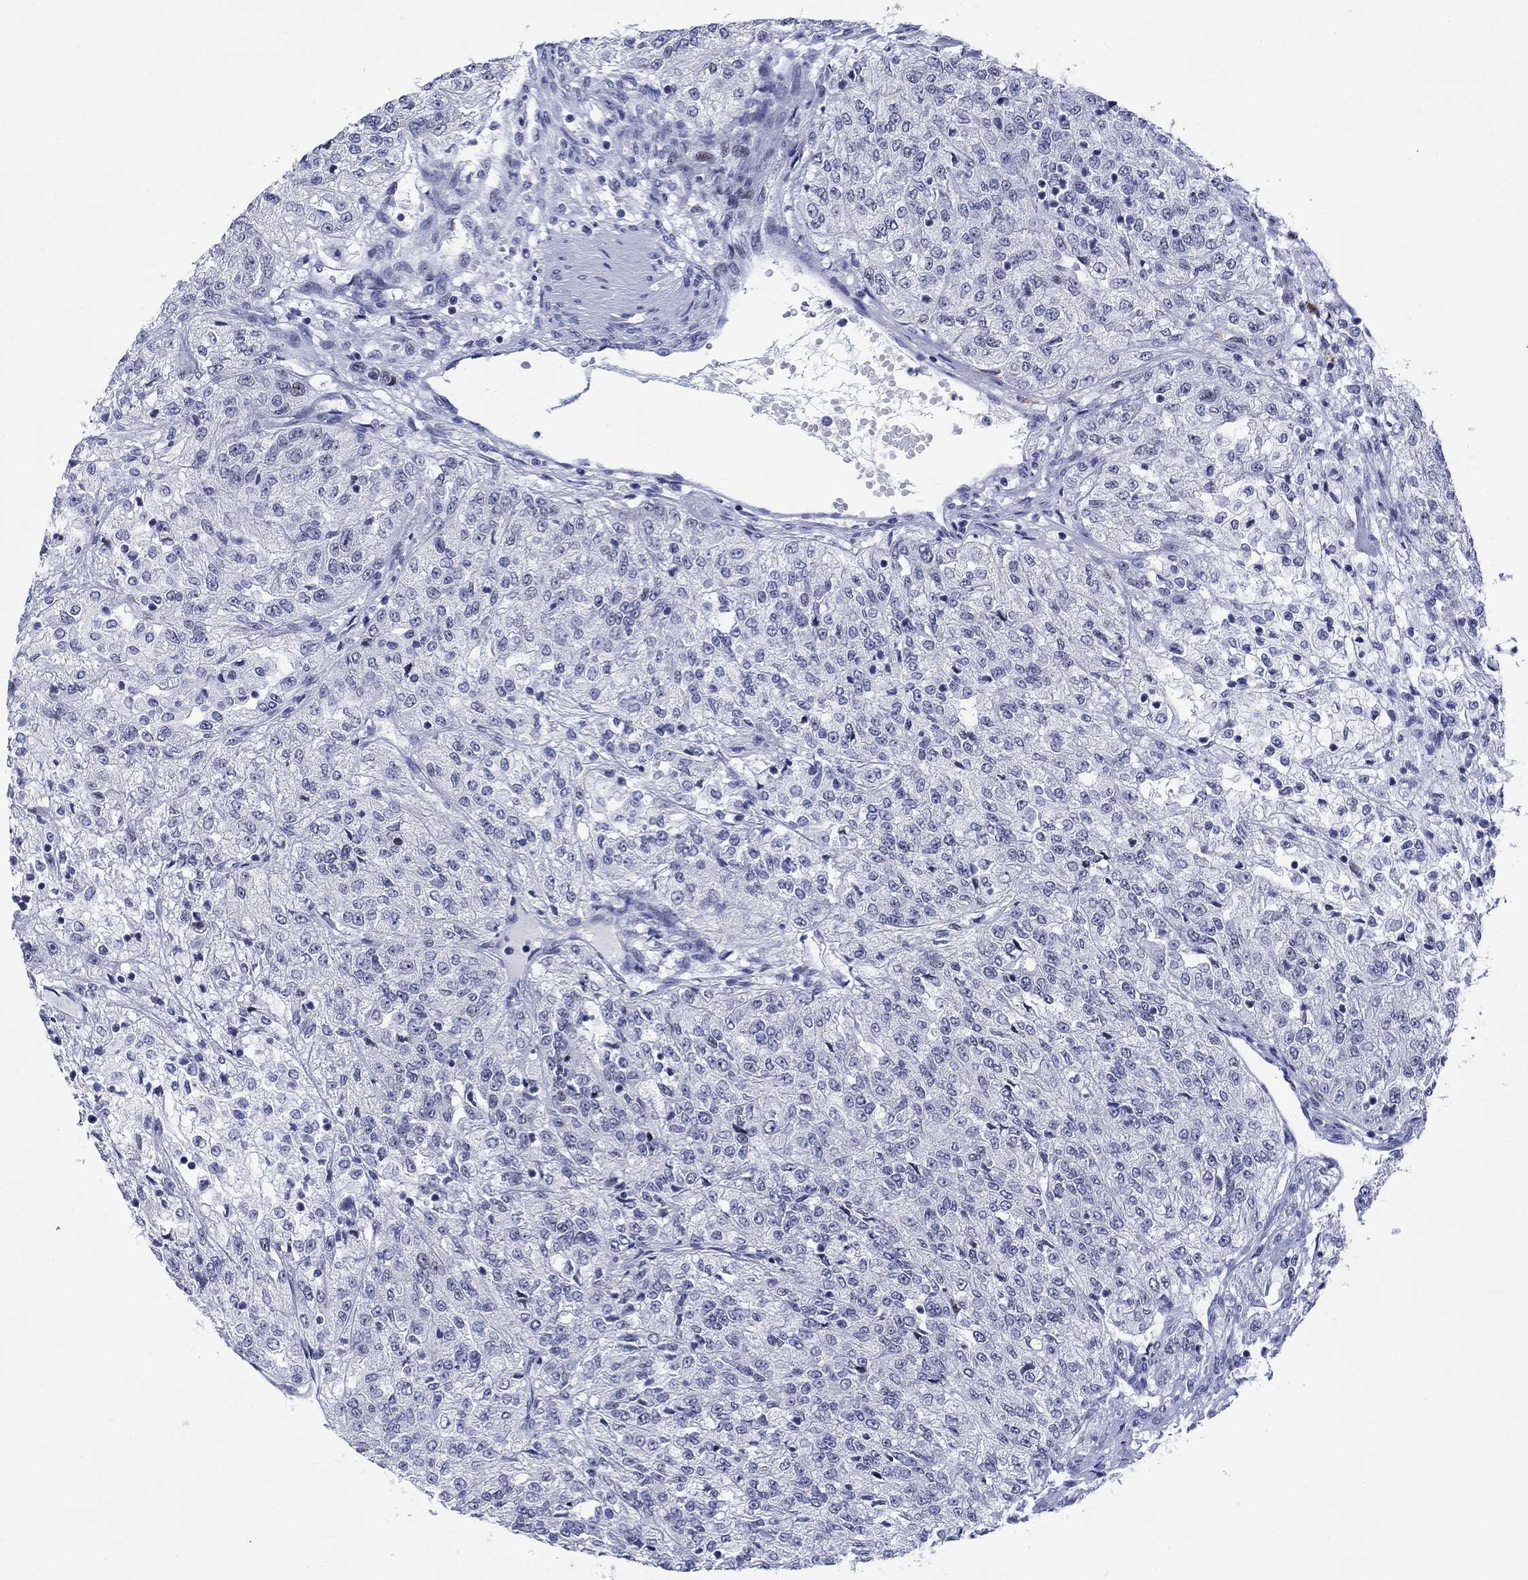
{"staining": {"intensity": "negative", "quantity": "none", "location": "none"}, "tissue": "renal cancer", "cell_type": "Tumor cells", "image_type": "cancer", "snomed": [{"axis": "morphology", "description": "Adenocarcinoma, NOS"}, {"axis": "topography", "description": "Kidney"}], "caption": "Renal cancer was stained to show a protein in brown. There is no significant expression in tumor cells.", "gene": "CDCA2", "patient": {"sex": "female", "age": 63}}